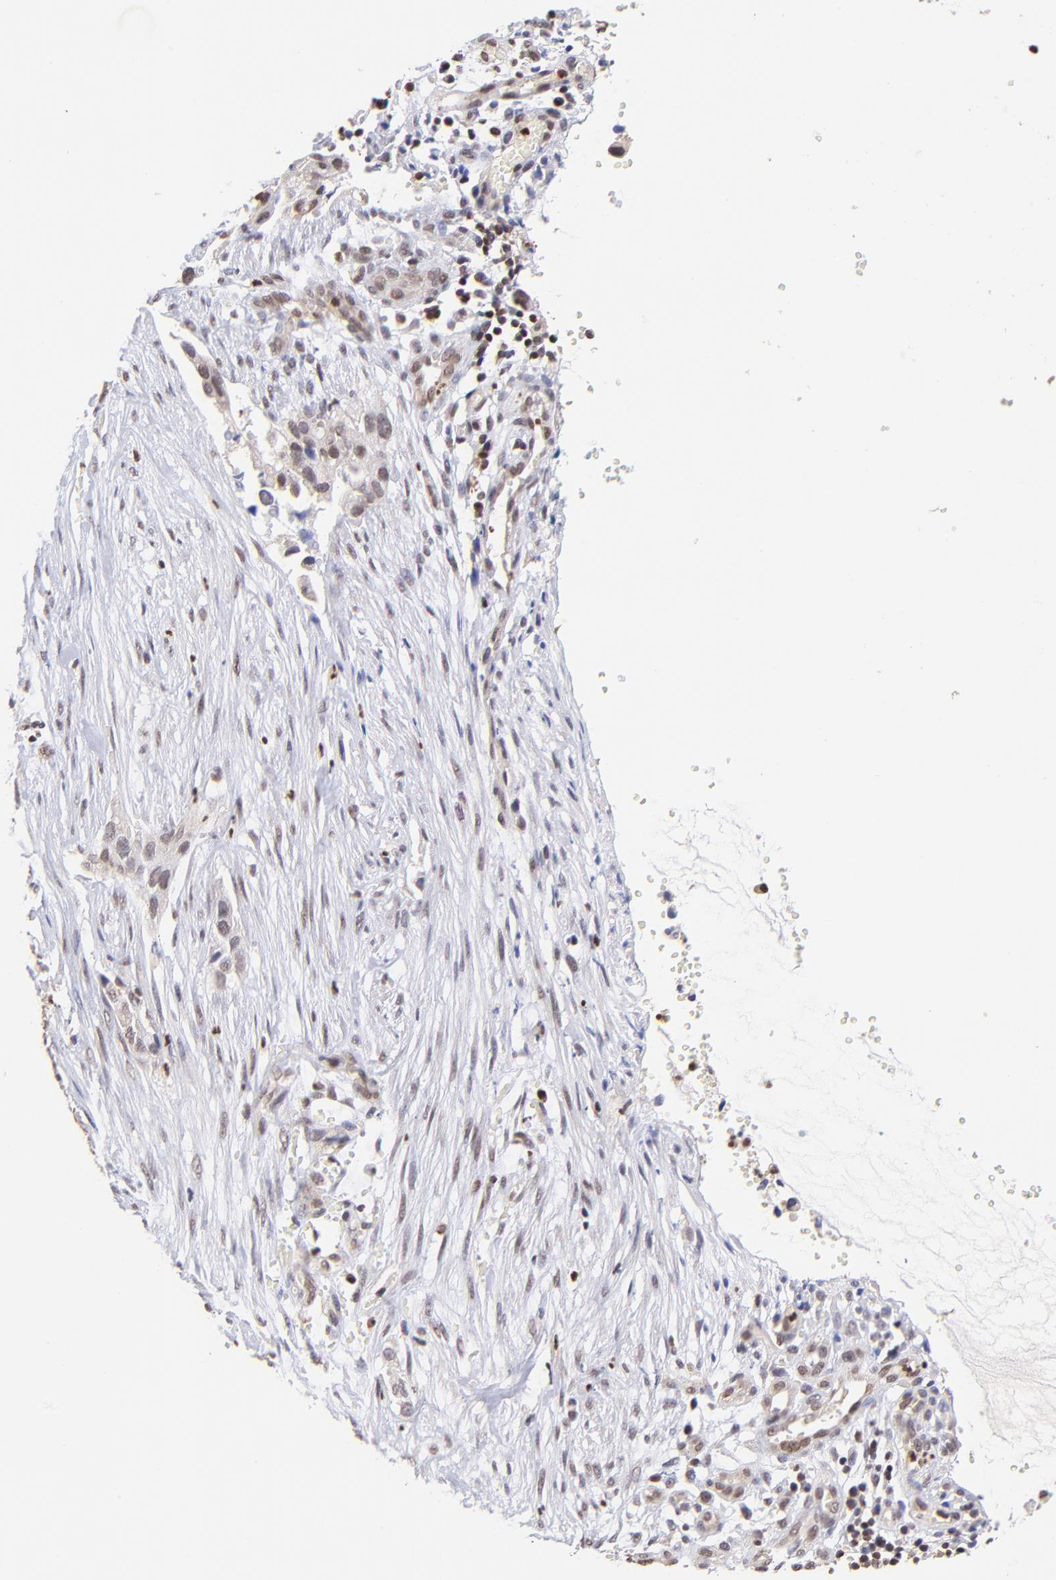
{"staining": {"intensity": "moderate", "quantity": ">75%", "location": "cytoplasmic/membranous,nuclear"}, "tissue": "cervical cancer", "cell_type": "Tumor cells", "image_type": "cancer", "snomed": [{"axis": "morphology", "description": "Normal tissue, NOS"}, {"axis": "morphology", "description": "Squamous cell carcinoma, NOS"}, {"axis": "topography", "description": "Cervix"}], "caption": "Immunohistochemistry (DAB) staining of squamous cell carcinoma (cervical) displays moderate cytoplasmic/membranous and nuclear protein expression in about >75% of tumor cells. Nuclei are stained in blue.", "gene": "WDR25", "patient": {"sex": "female", "age": 45}}